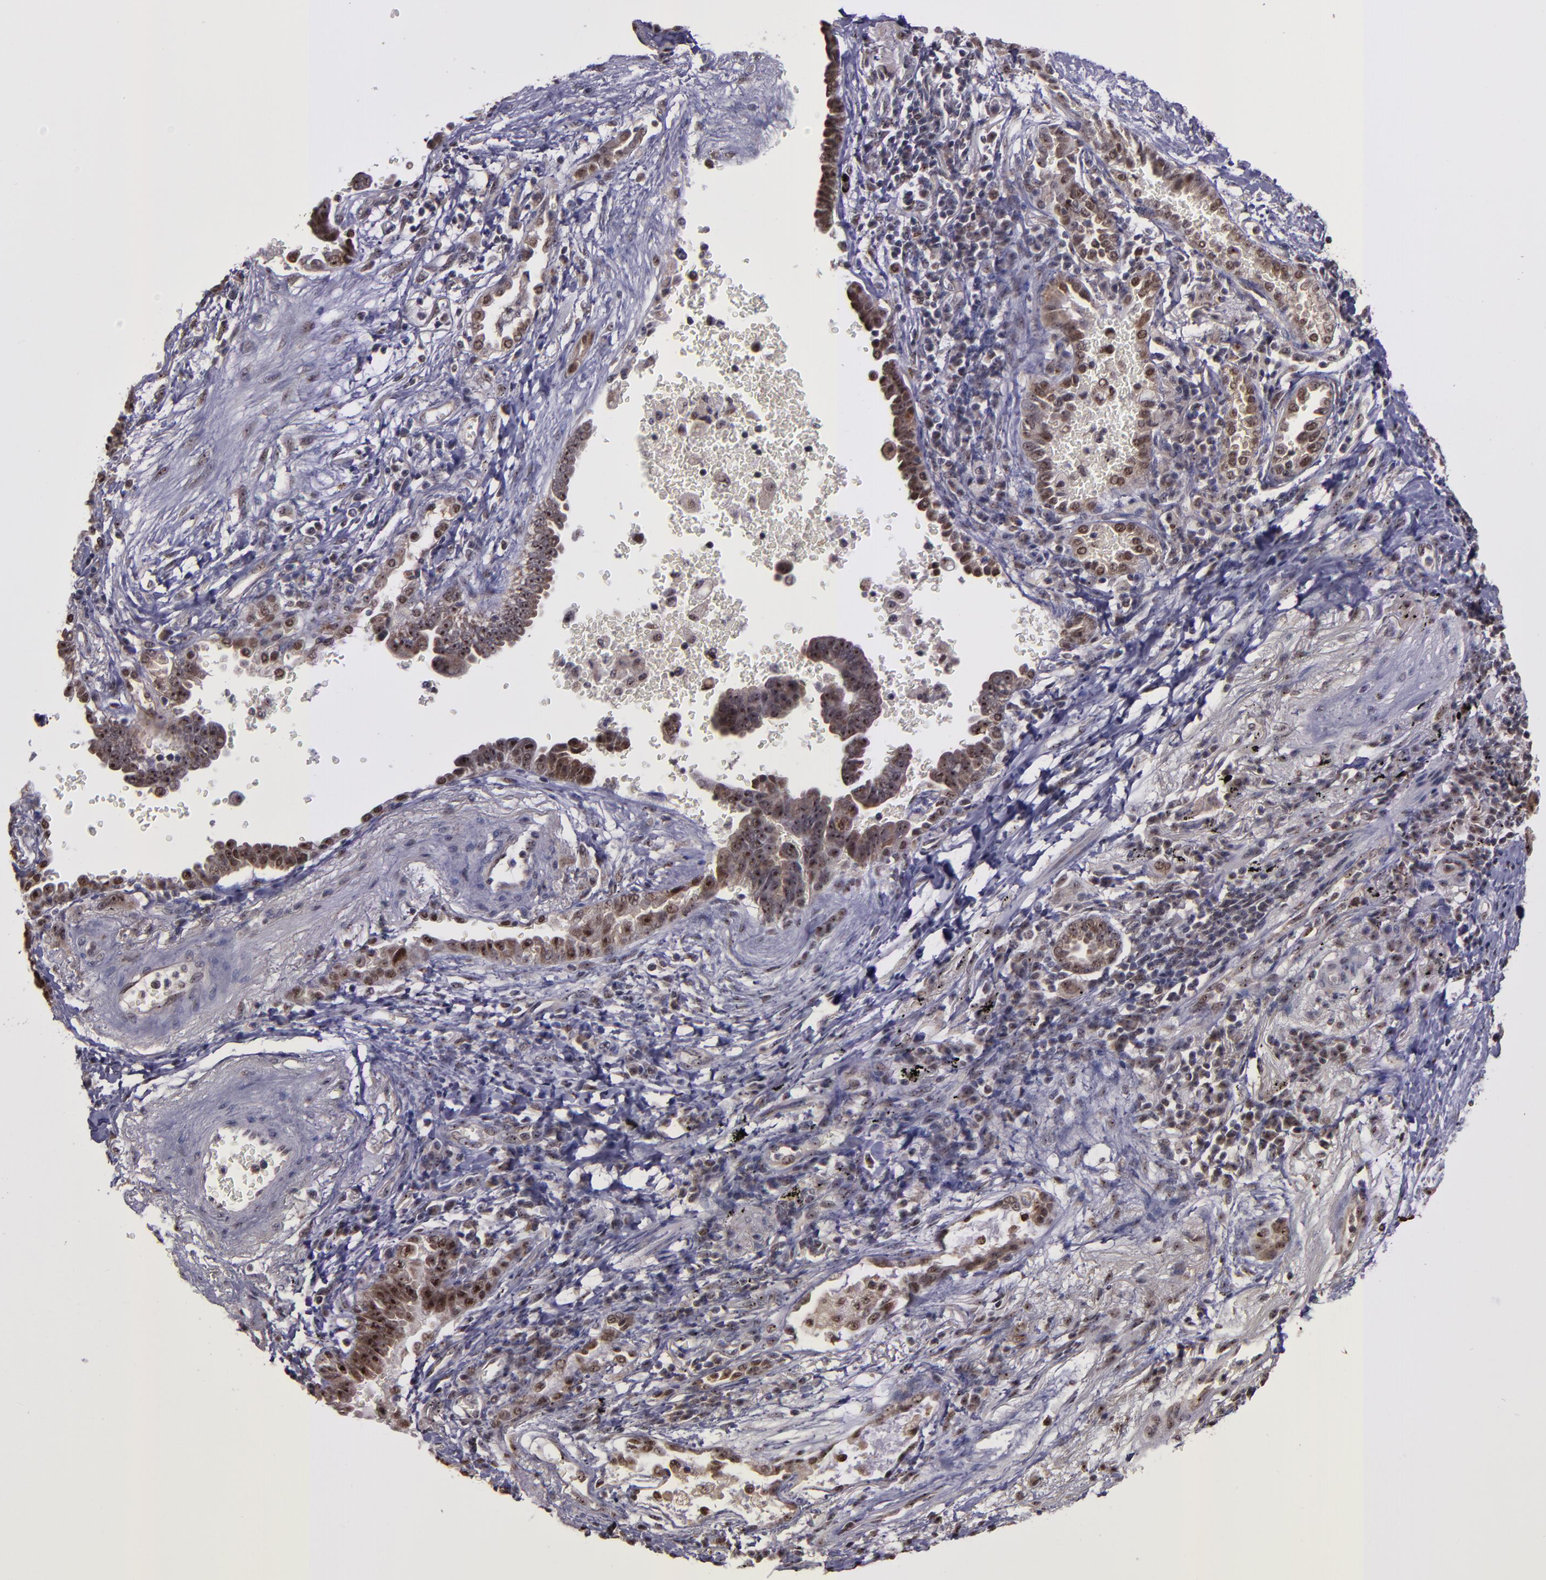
{"staining": {"intensity": "moderate", "quantity": "25%-75%", "location": "cytoplasmic/membranous,nuclear"}, "tissue": "lung cancer", "cell_type": "Tumor cells", "image_type": "cancer", "snomed": [{"axis": "morphology", "description": "Adenocarcinoma, NOS"}, {"axis": "topography", "description": "Lung"}], "caption": "The immunohistochemical stain labels moderate cytoplasmic/membranous and nuclear positivity in tumor cells of lung adenocarcinoma tissue.", "gene": "CECR2", "patient": {"sex": "female", "age": 64}}